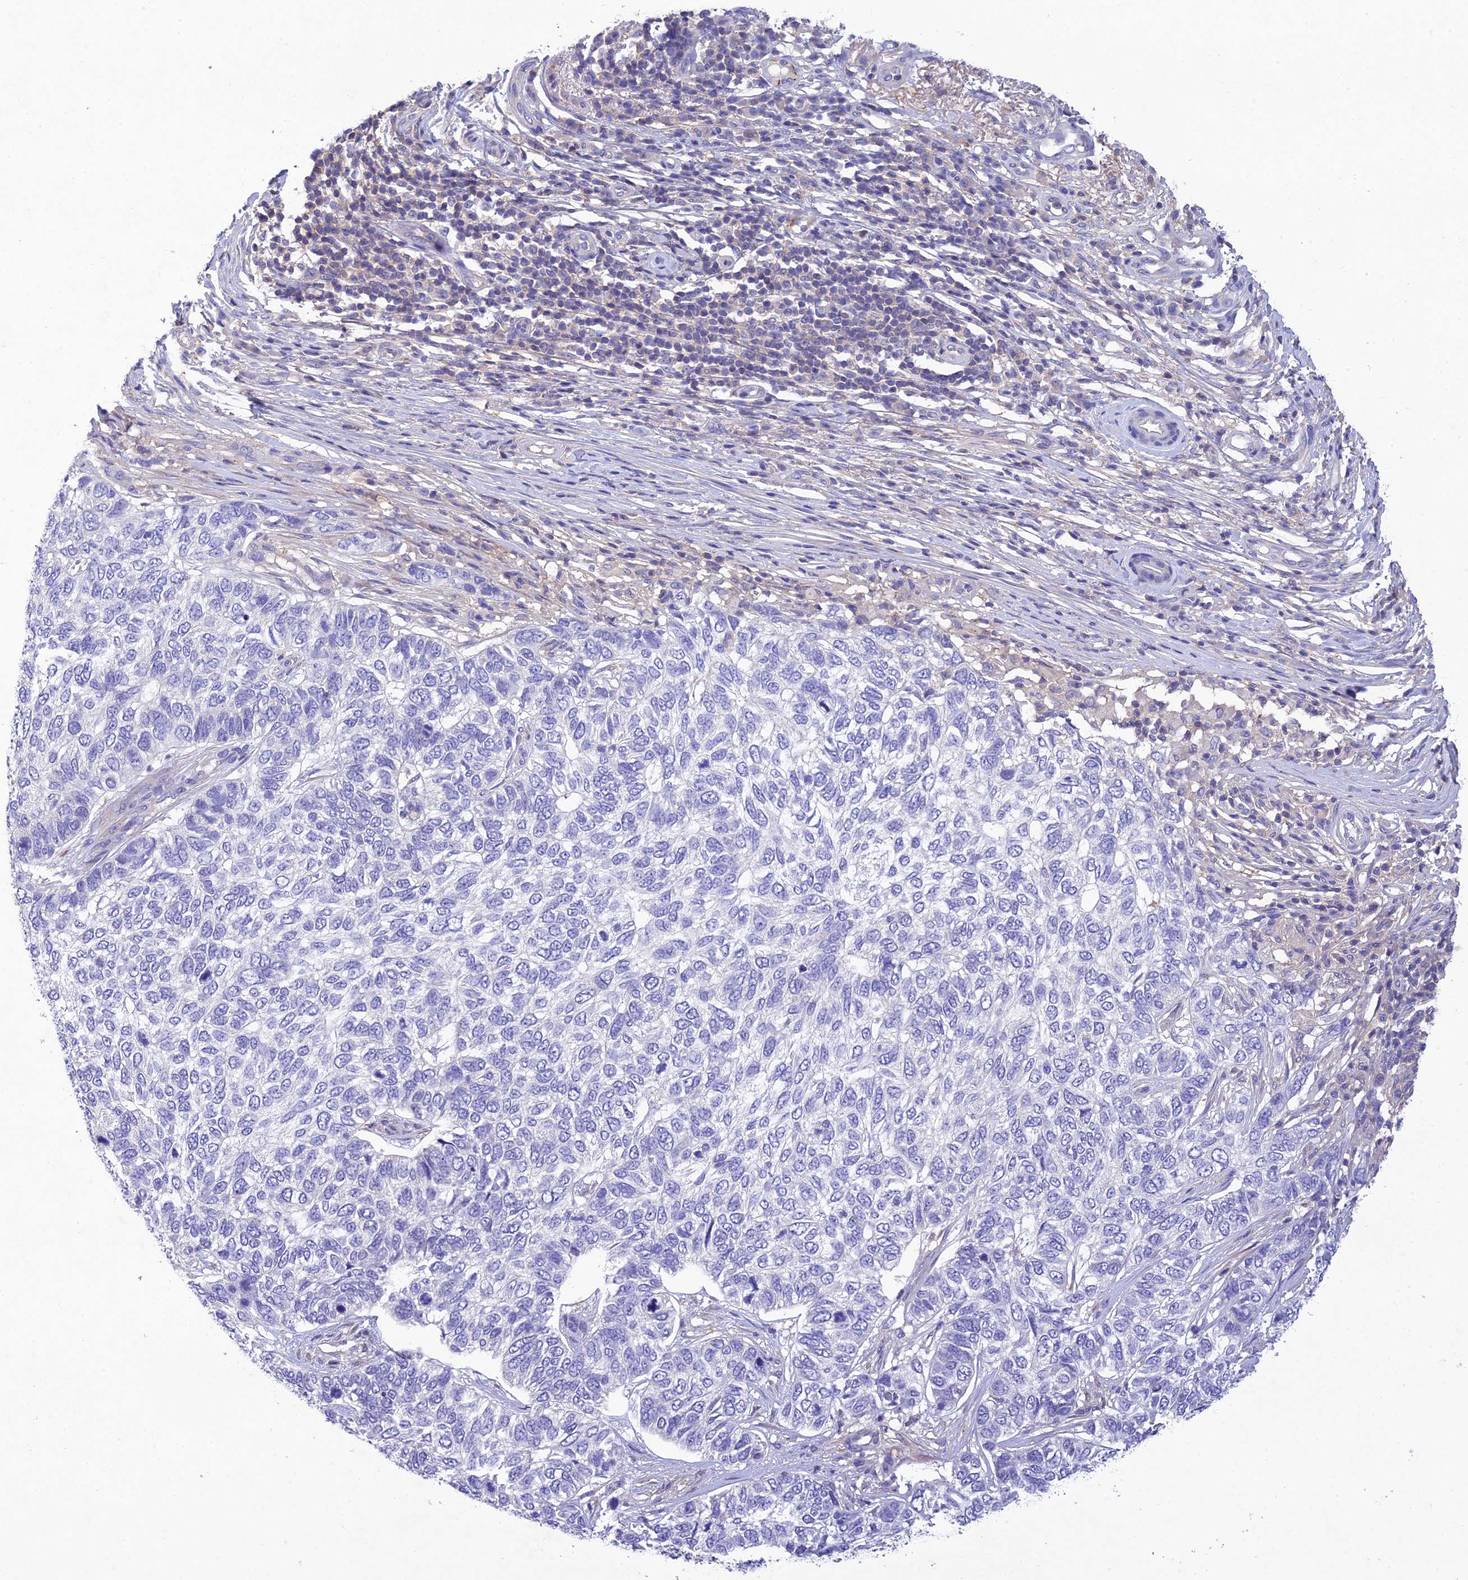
{"staining": {"intensity": "negative", "quantity": "none", "location": "none"}, "tissue": "skin cancer", "cell_type": "Tumor cells", "image_type": "cancer", "snomed": [{"axis": "morphology", "description": "Basal cell carcinoma"}, {"axis": "topography", "description": "Skin"}], "caption": "A high-resolution image shows IHC staining of skin basal cell carcinoma, which exhibits no significant staining in tumor cells. (Stains: DAB immunohistochemistry with hematoxylin counter stain, Microscopy: brightfield microscopy at high magnification).", "gene": "SNX24", "patient": {"sex": "female", "age": 65}}